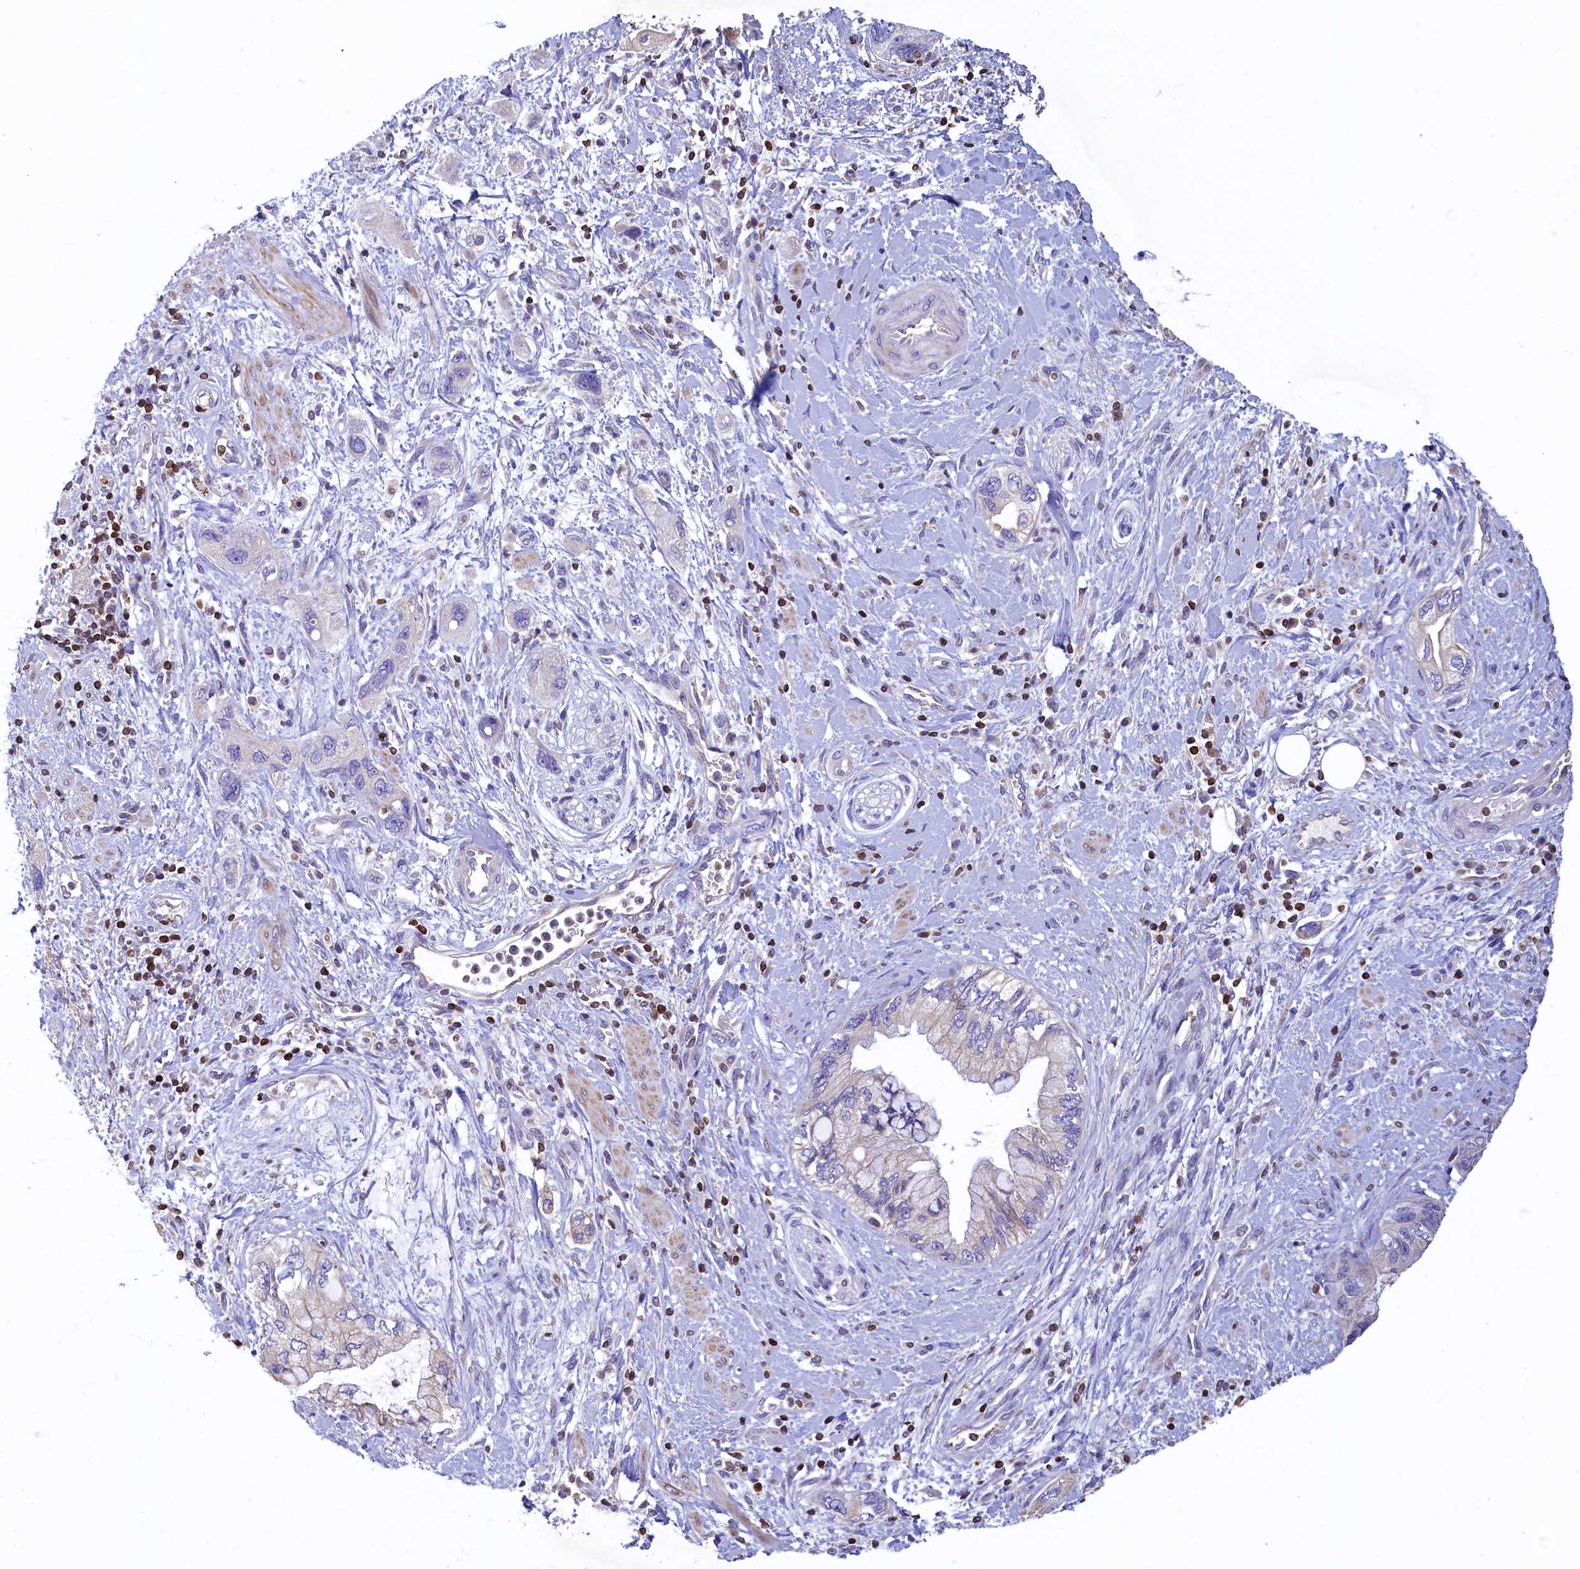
{"staining": {"intensity": "negative", "quantity": "none", "location": "none"}, "tissue": "pancreatic cancer", "cell_type": "Tumor cells", "image_type": "cancer", "snomed": [{"axis": "morphology", "description": "Adenocarcinoma, NOS"}, {"axis": "topography", "description": "Pancreas"}], "caption": "DAB immunohistochemical staining of human pancreatic cancer shows no significant positivity in tumor cells.", "gene": "TRAF3IP3", "patient": {"sex": "female", "age": 73}}